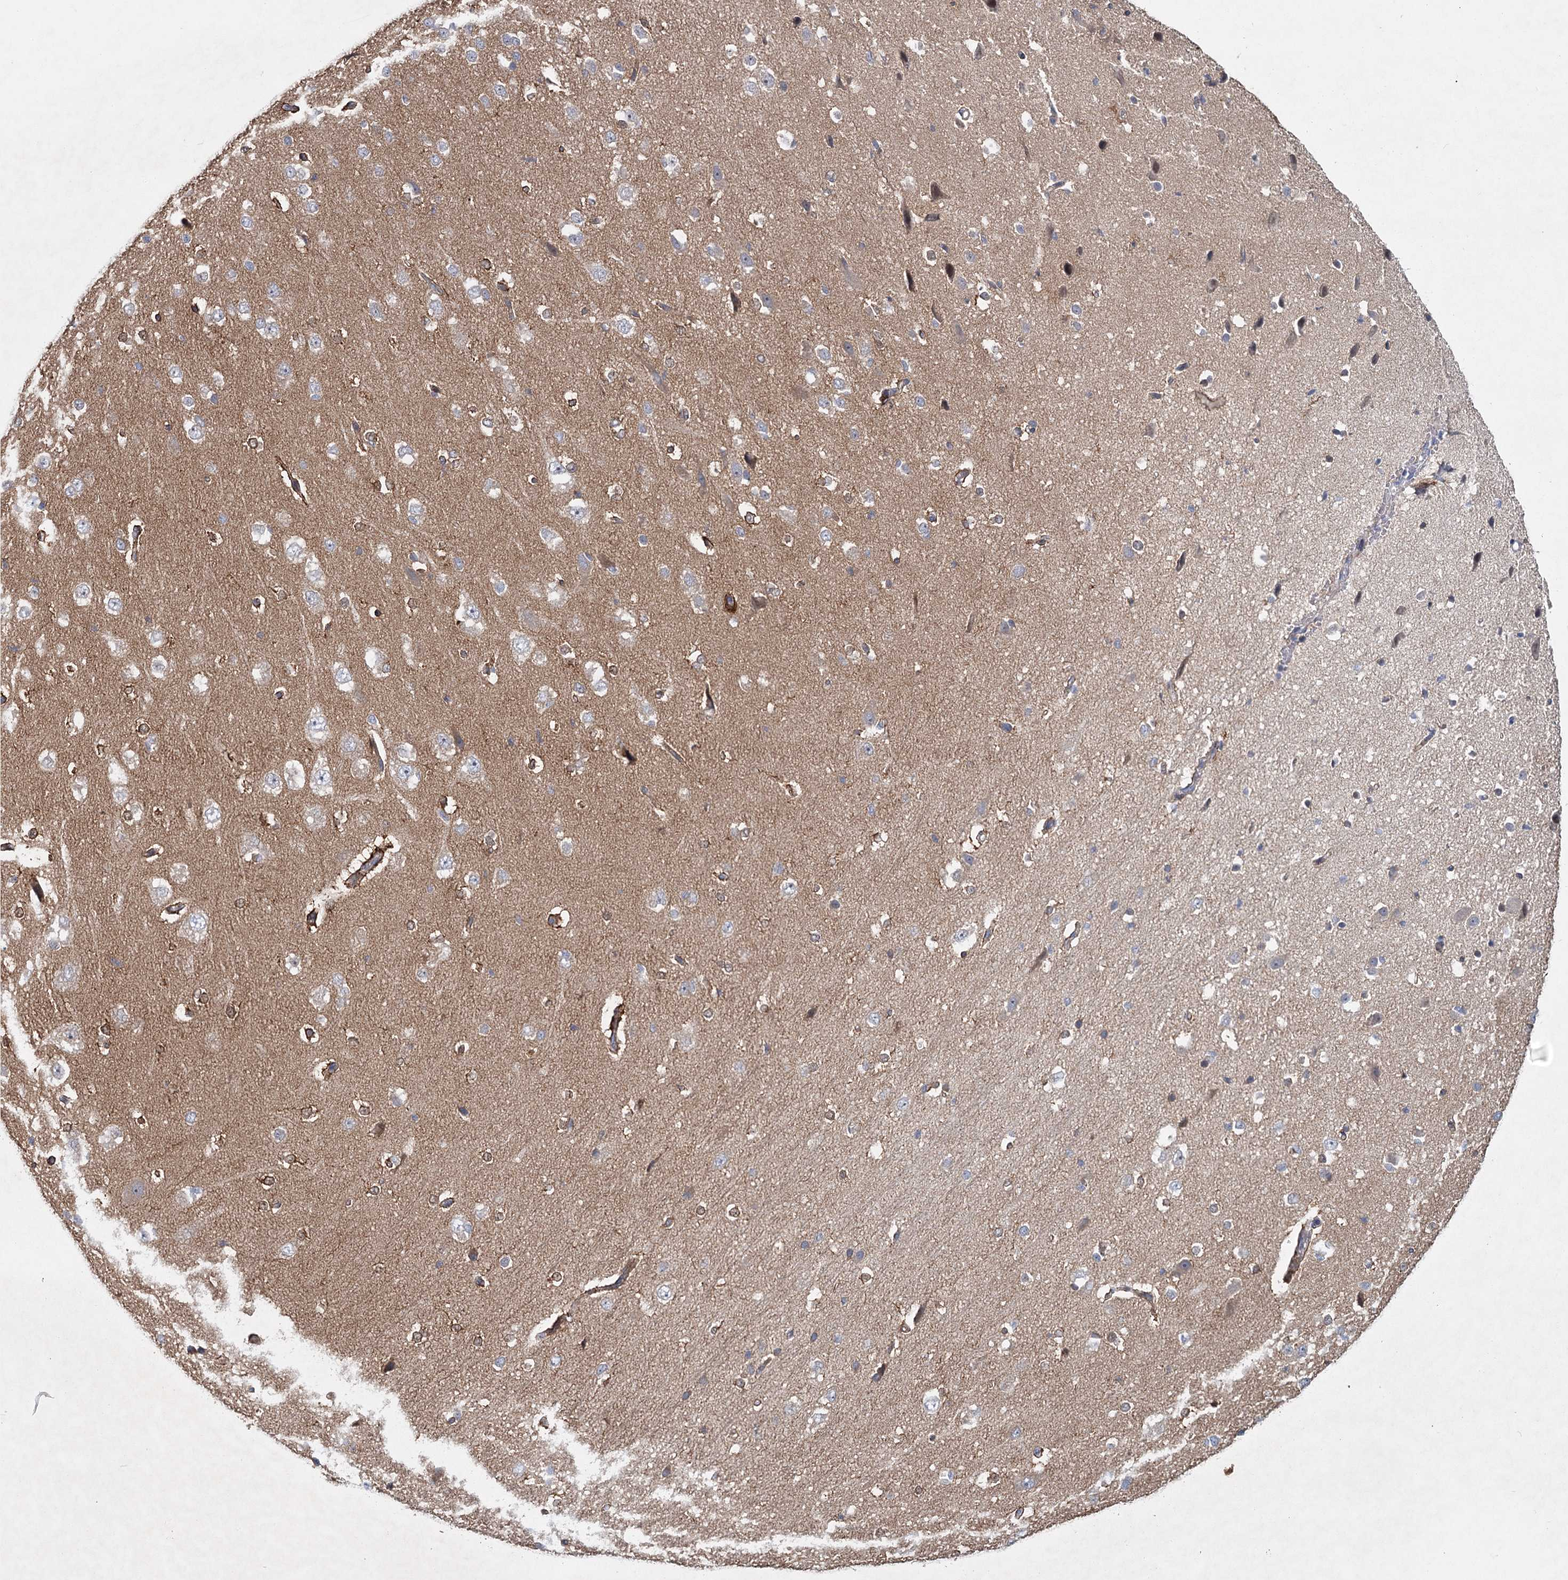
{"staining": {"intensity": "weak", "quantity": ">75%", "location": "cytoplasmic/membranous"}, "tissue": "cerebral cortex", "cell_type": "Endothelial cells", "image_type": "normal", "snomed": [{"axis": "morphology", "description": "Normal tissue, NOS"}, {"axis": "morphology", "description": "Developmental malformation"}, {"axis": "topography", "description": "Cerebral cortex"}], "caption": "A histopathology image of cerebral cortex stained for a protein displays weak cytoplasmic/membranous brown staining in endothelial cells.", "gene": "MAP3K13", "patient": {"sex": "female", "age": 30}}